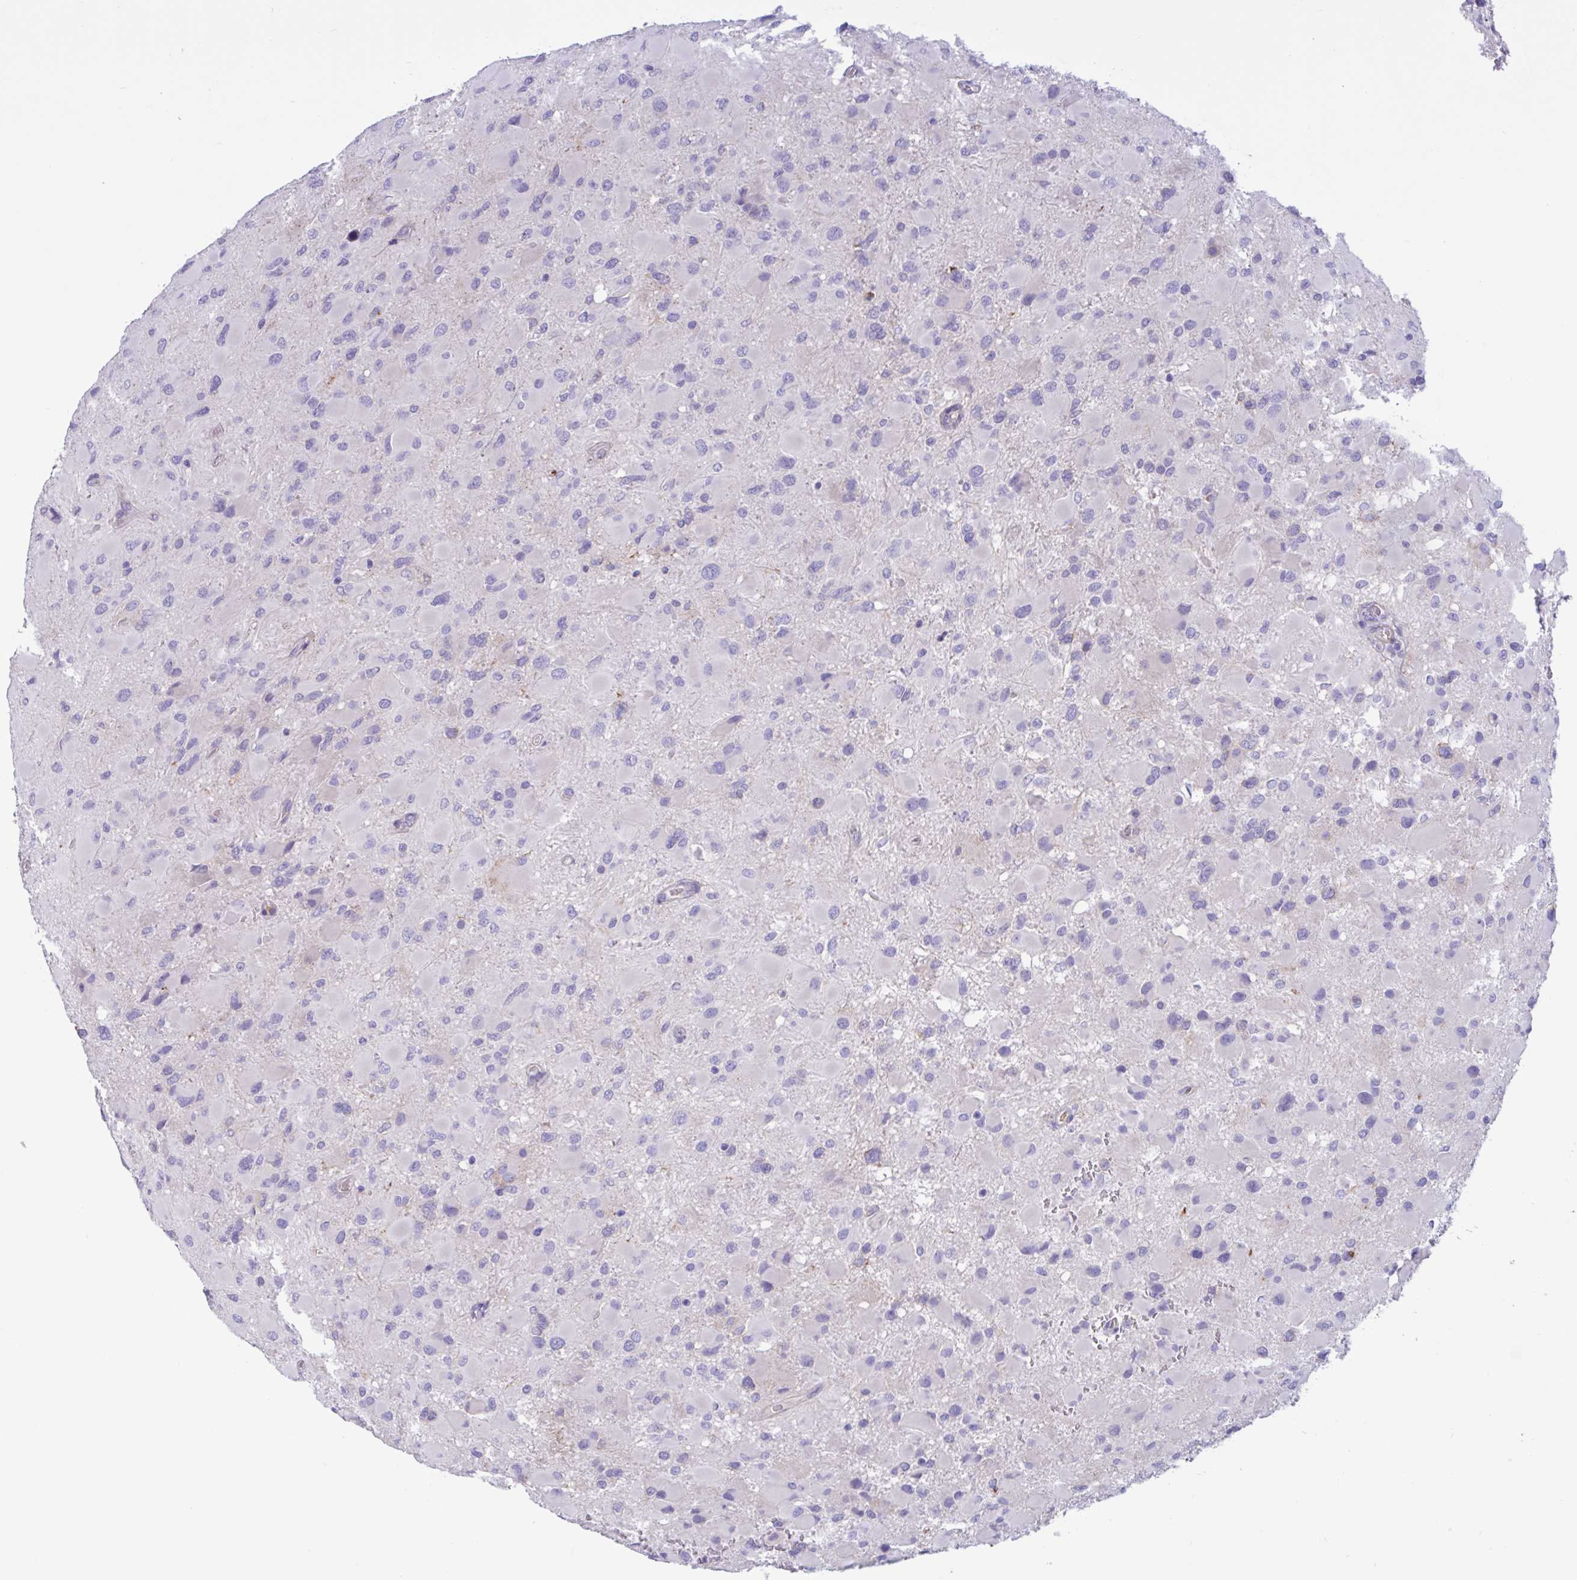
{"staining": {"intensity": "negative", "quantity": "none", "location": "none"}, "tissue": "glioma", "cell_type": "Tumor cells", "image_type": "cancer", "snomed": [{"axis": "morphology", "description": "Glioma, malignant, High grade"}, {"axis": "topography", "description": "Cerebral cortex"}], "caption": "Histopathology image shows no significant protein staining in tumor cells of malignant high-grade glioma.", "gene": "SLC66A1", "patient": {"sex": "female", "age": 36}}